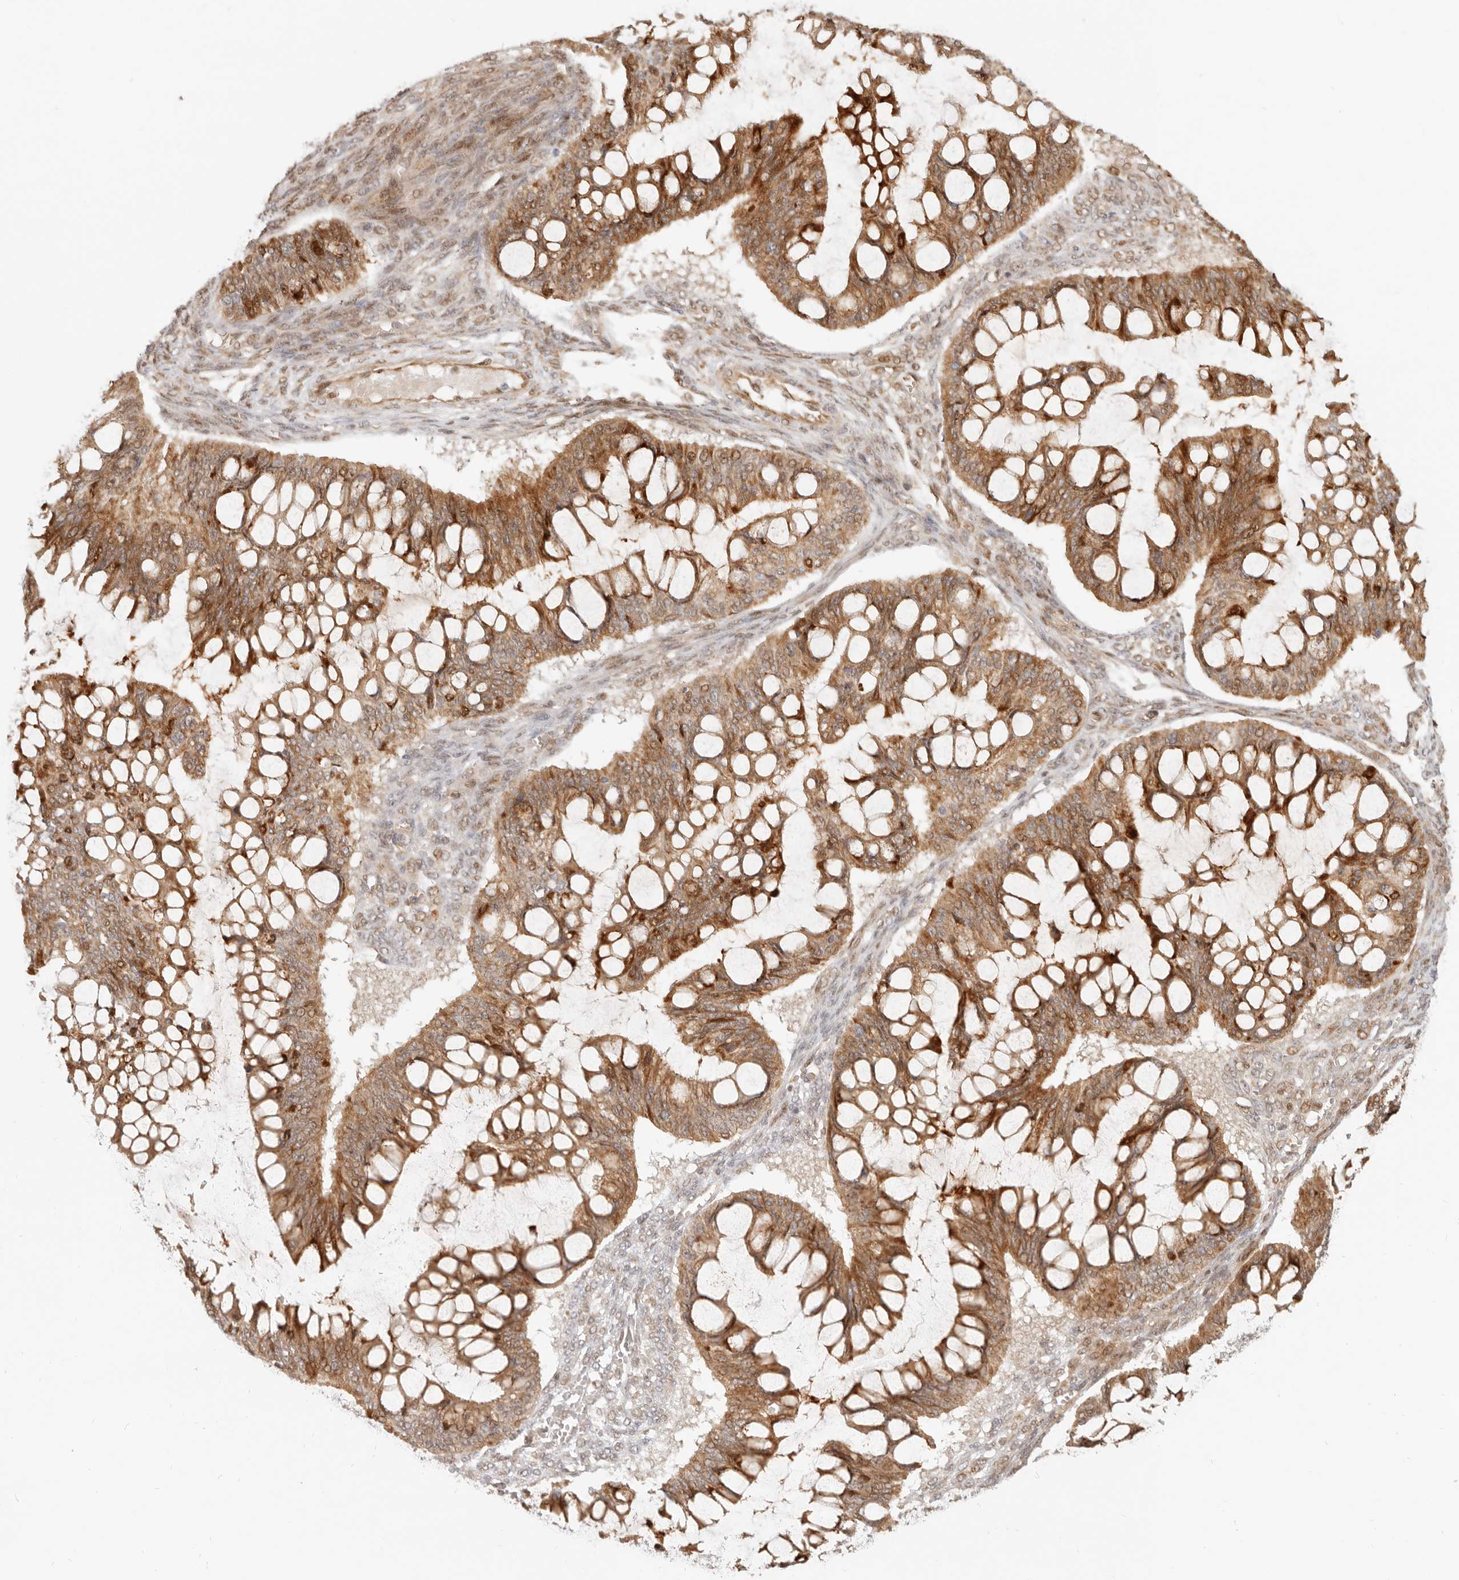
{"staining": {"intensity": "moderate", "quantity": ">75%", "location": "cytoplasmic/membranous"}, "tissue": "ovarian cancer", "cell_type": "Tumor cells", "image_type": "cancer", "snomed": [{"axis": "morphology", "description": "Cystadenocarcinoma, mucinous, NOS"}, {"axis": "topography", "description": "Ovary"}], "caption": "DAB immunohistochemical staining of ovarian cancer displays moderate cytoplasmic/membranous protein positivity in about >75% of tumor cells.", "gene": "TUFT1", "patient": {"sex": "female", "age": 73}}